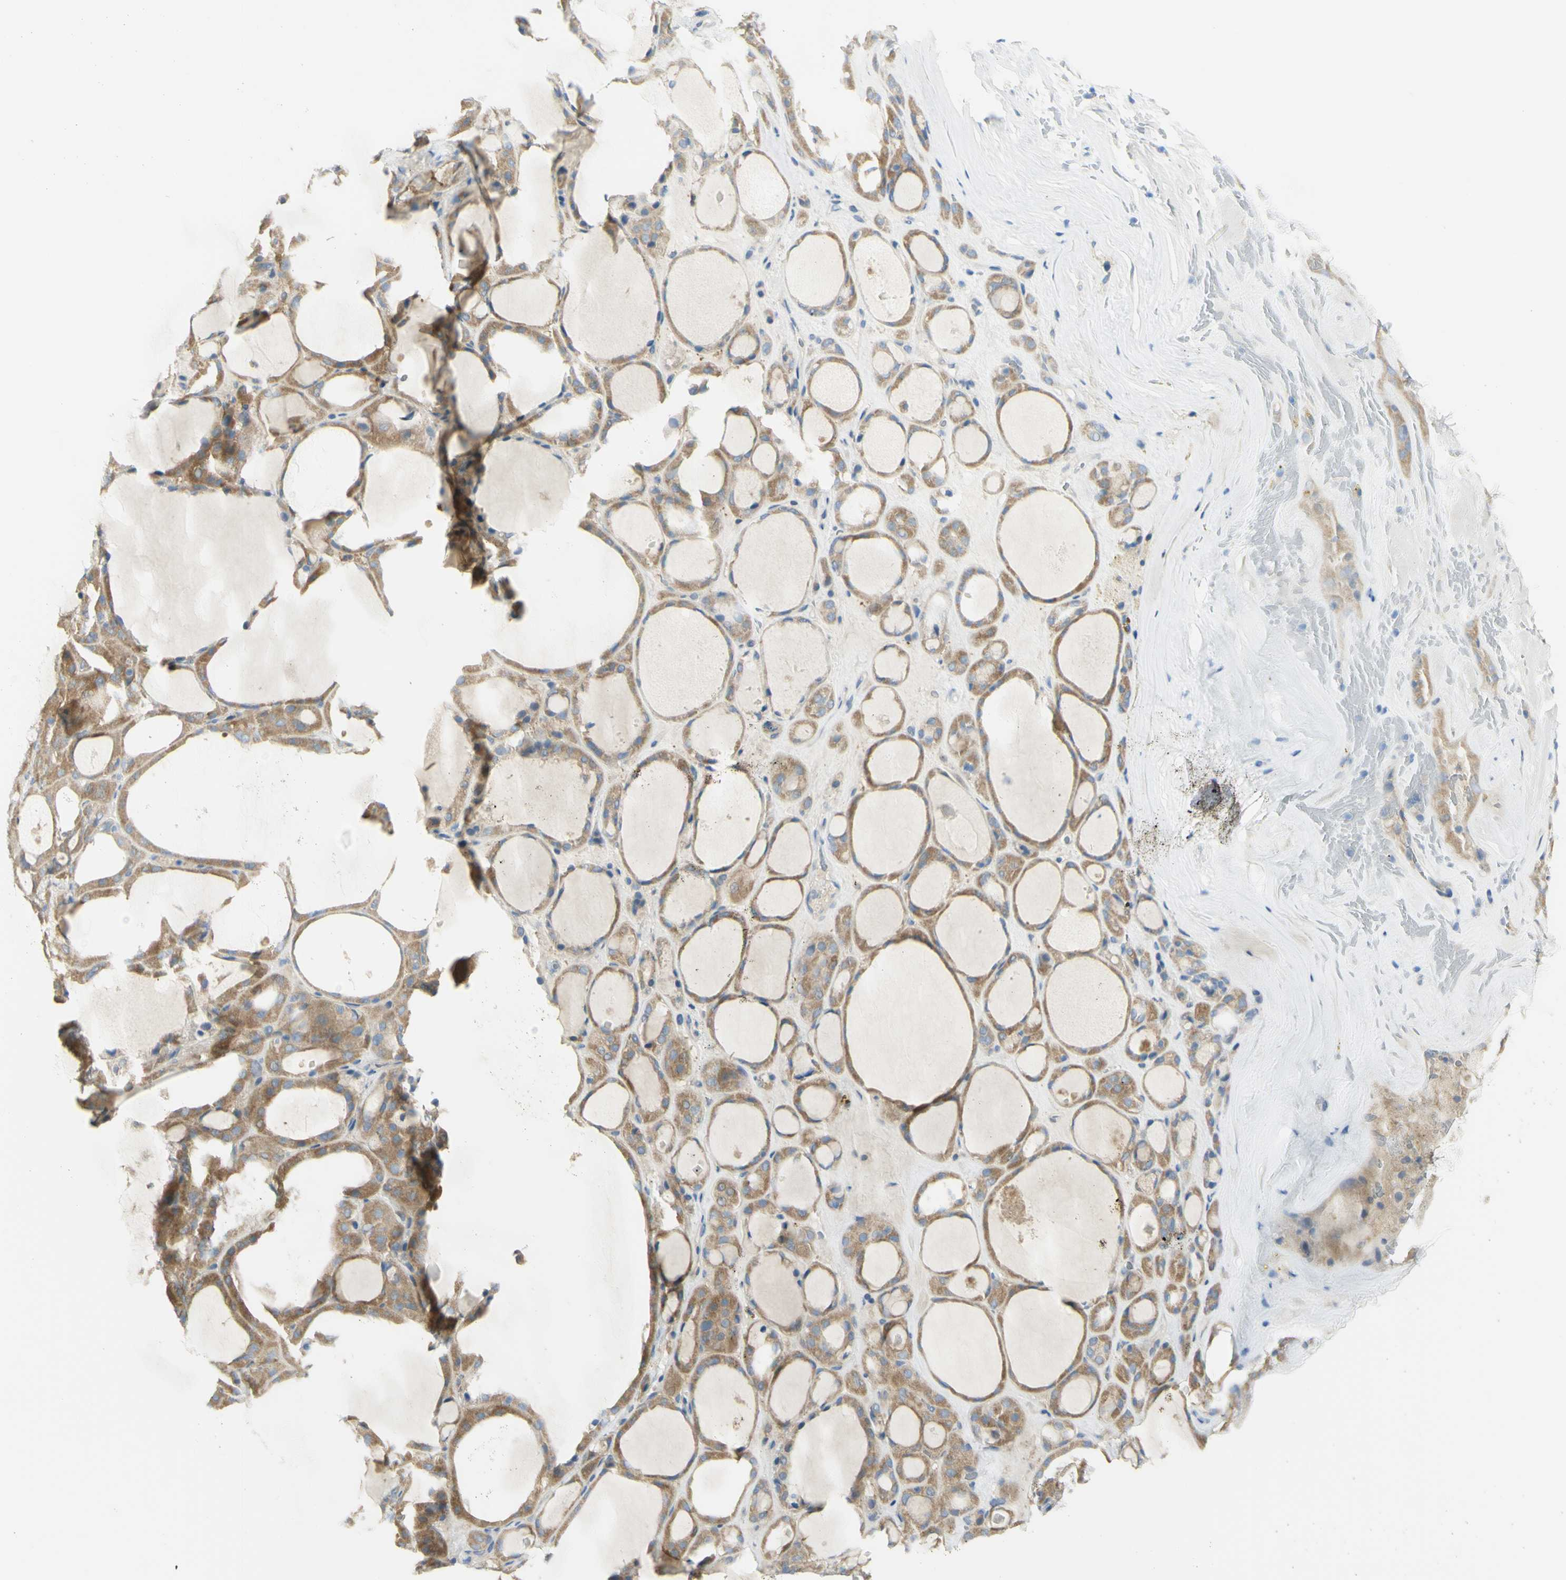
{"staining": {"intensity": "moderate", "quantity": "25%-75%", "location": "cytoplasmic/membranous"}, "tissue": "thyroid gland", "cell_type": "Glandular cells", "image_type": "normal", "snomed": [{"axis": "morphology", "description": "Normal tissue, NOS"}, {"axis": "morphology", "description": "Carcinoma, NOS"}, {"axis": "topography", "description": "Thyroid gland"}], "caption": "Protein analysis of normal thyroid gland exhibits moderate cytoplasmic/membranous expression in approximately 25%-75% of glandular cells.", "gene": "GCNT3", "patient": {"sex": "female", "age": 86}}